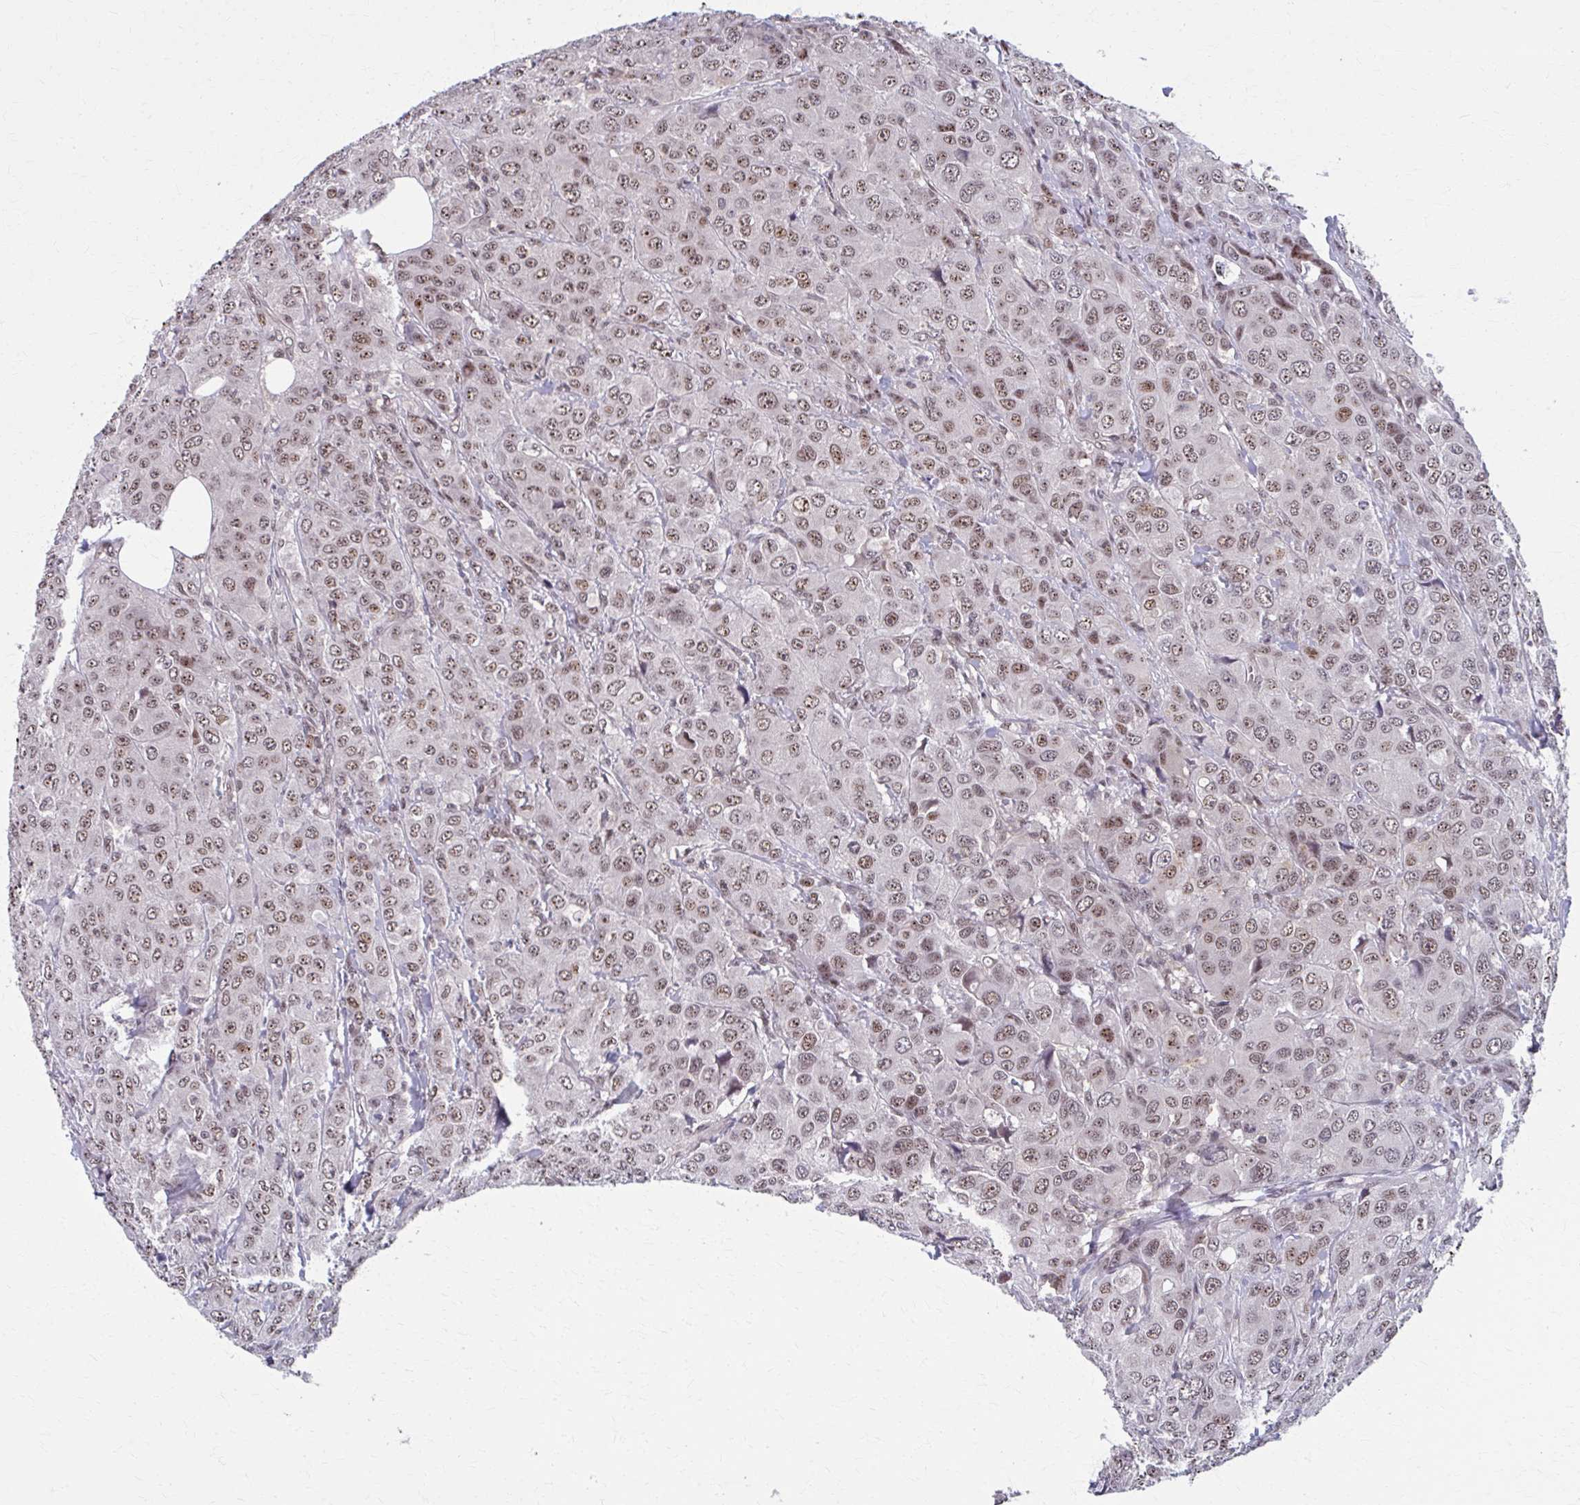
{"staining": {"intensity": "weak", "quantity": ">75%", "location": "nuclear"}, "tissue": "breast cancer", "cell_type": "Tumor cells", "image_type": "cancer", "snomed": [{"axis": "morphology", "description": "Duct carcinoma"}, {"axis": "topography", "description": "Breast"}], "caption": "Breast cancer (infiltrating ductal carcinoma) tissue displays weak nuclear expression in about >75% of tumor cells, visualized by immunohistochemistry.", "gene": "SETBP1", "patient": {"sex": "female", "age": 43}}